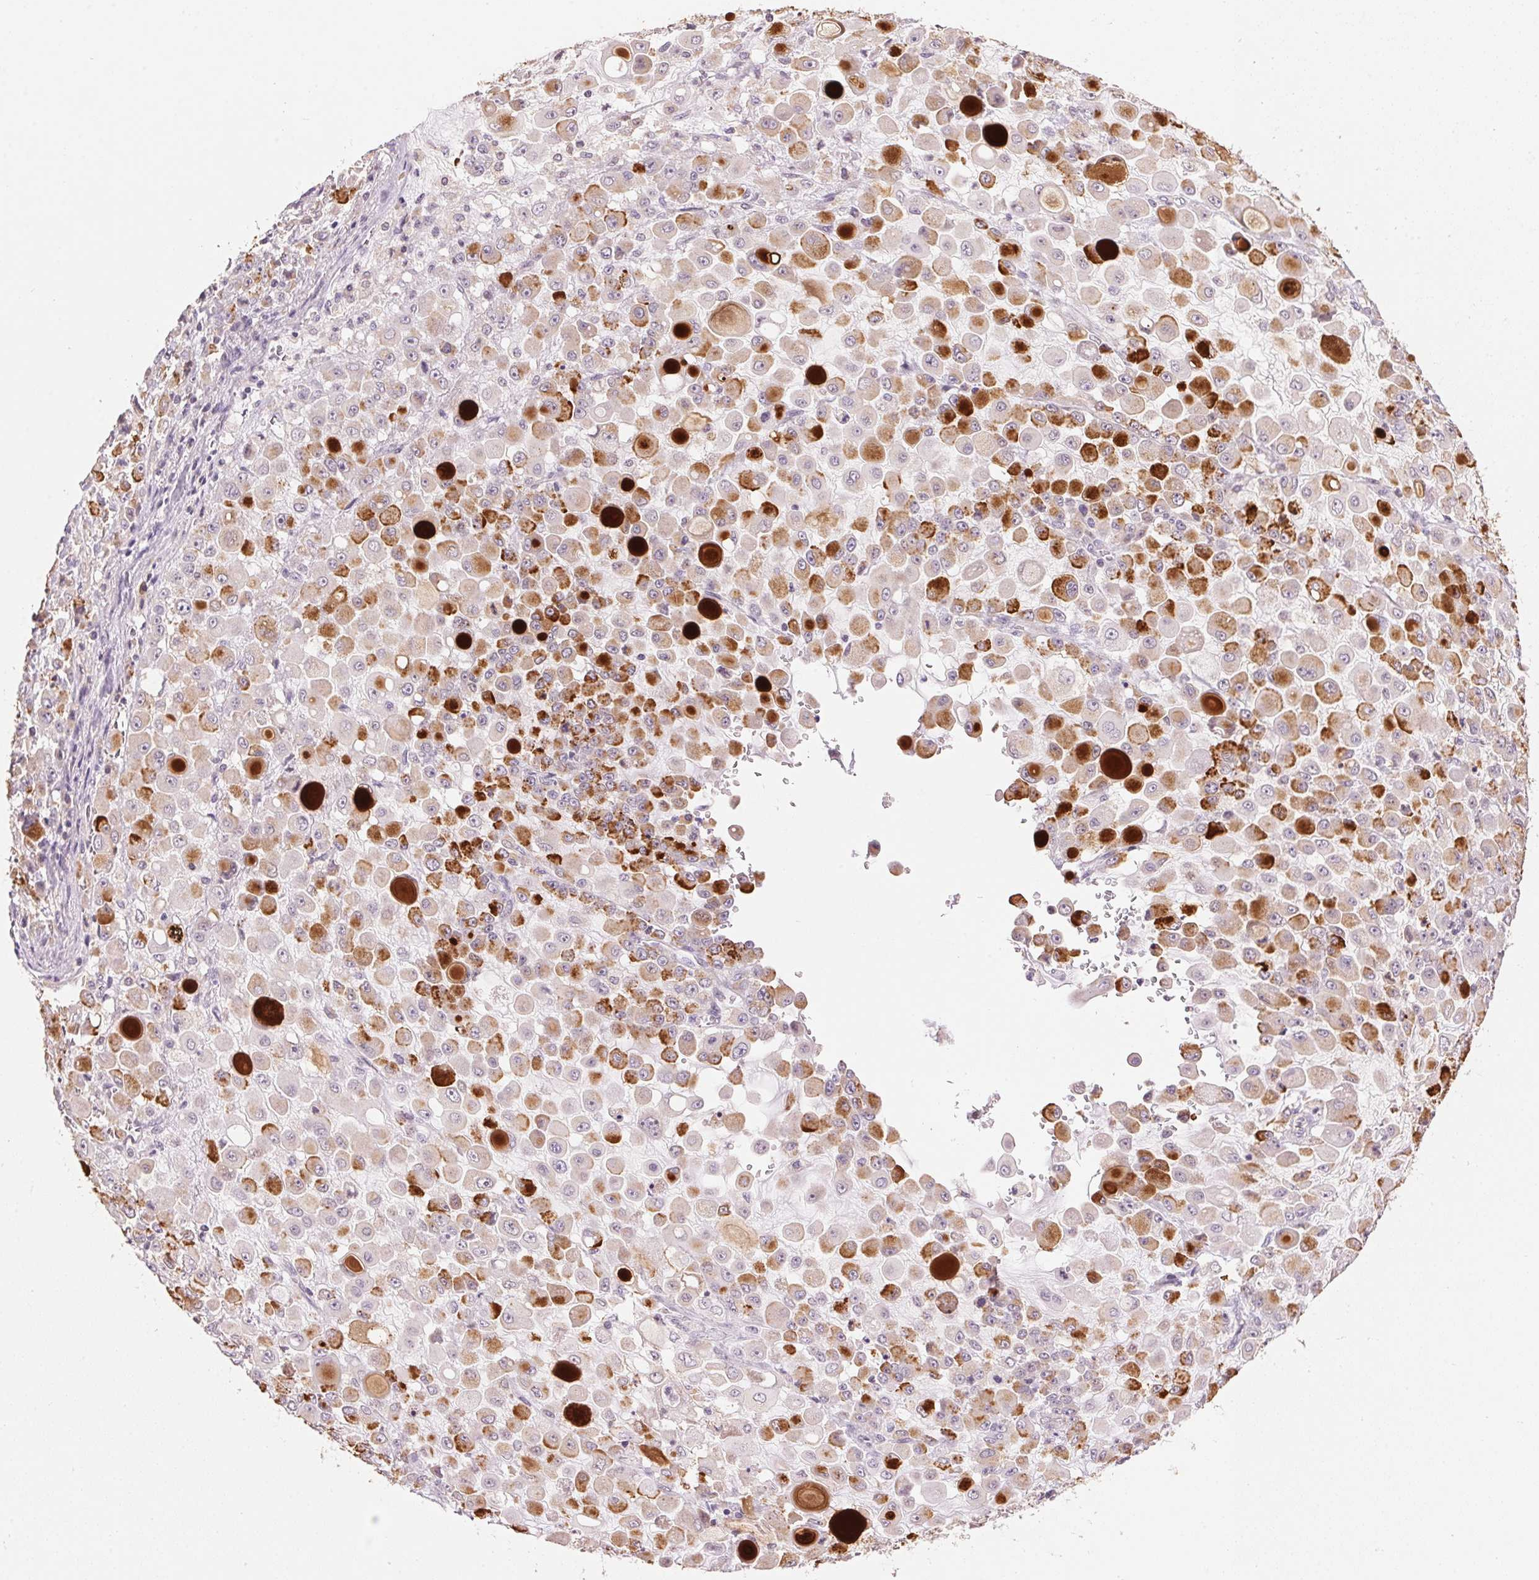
{"staining": {"intensity": "moderate", "quantity": "25%-75%", "location": "cytoplasmic/membranous"}, "tissue": "stomach cancer", "cell_type": "Tumor cells", "image_type": "cancer", "snomed": [{"axis": "morphology", "description": "Adenocarcinoma, NOS"}, {"axis": "topography", "description": "Stomach"}], "caption": "Stomach cancer (adenocarcinoma) stained with DAB (3,3'-diaminobenzidine) immunohistochemistry exhibits medium levels of moderate cytoplasmic/membranous staining in approximately 25%-75% of tumor cells.", "gene": "LYZL6", "patient": {"sex": "female", "age": 76}}